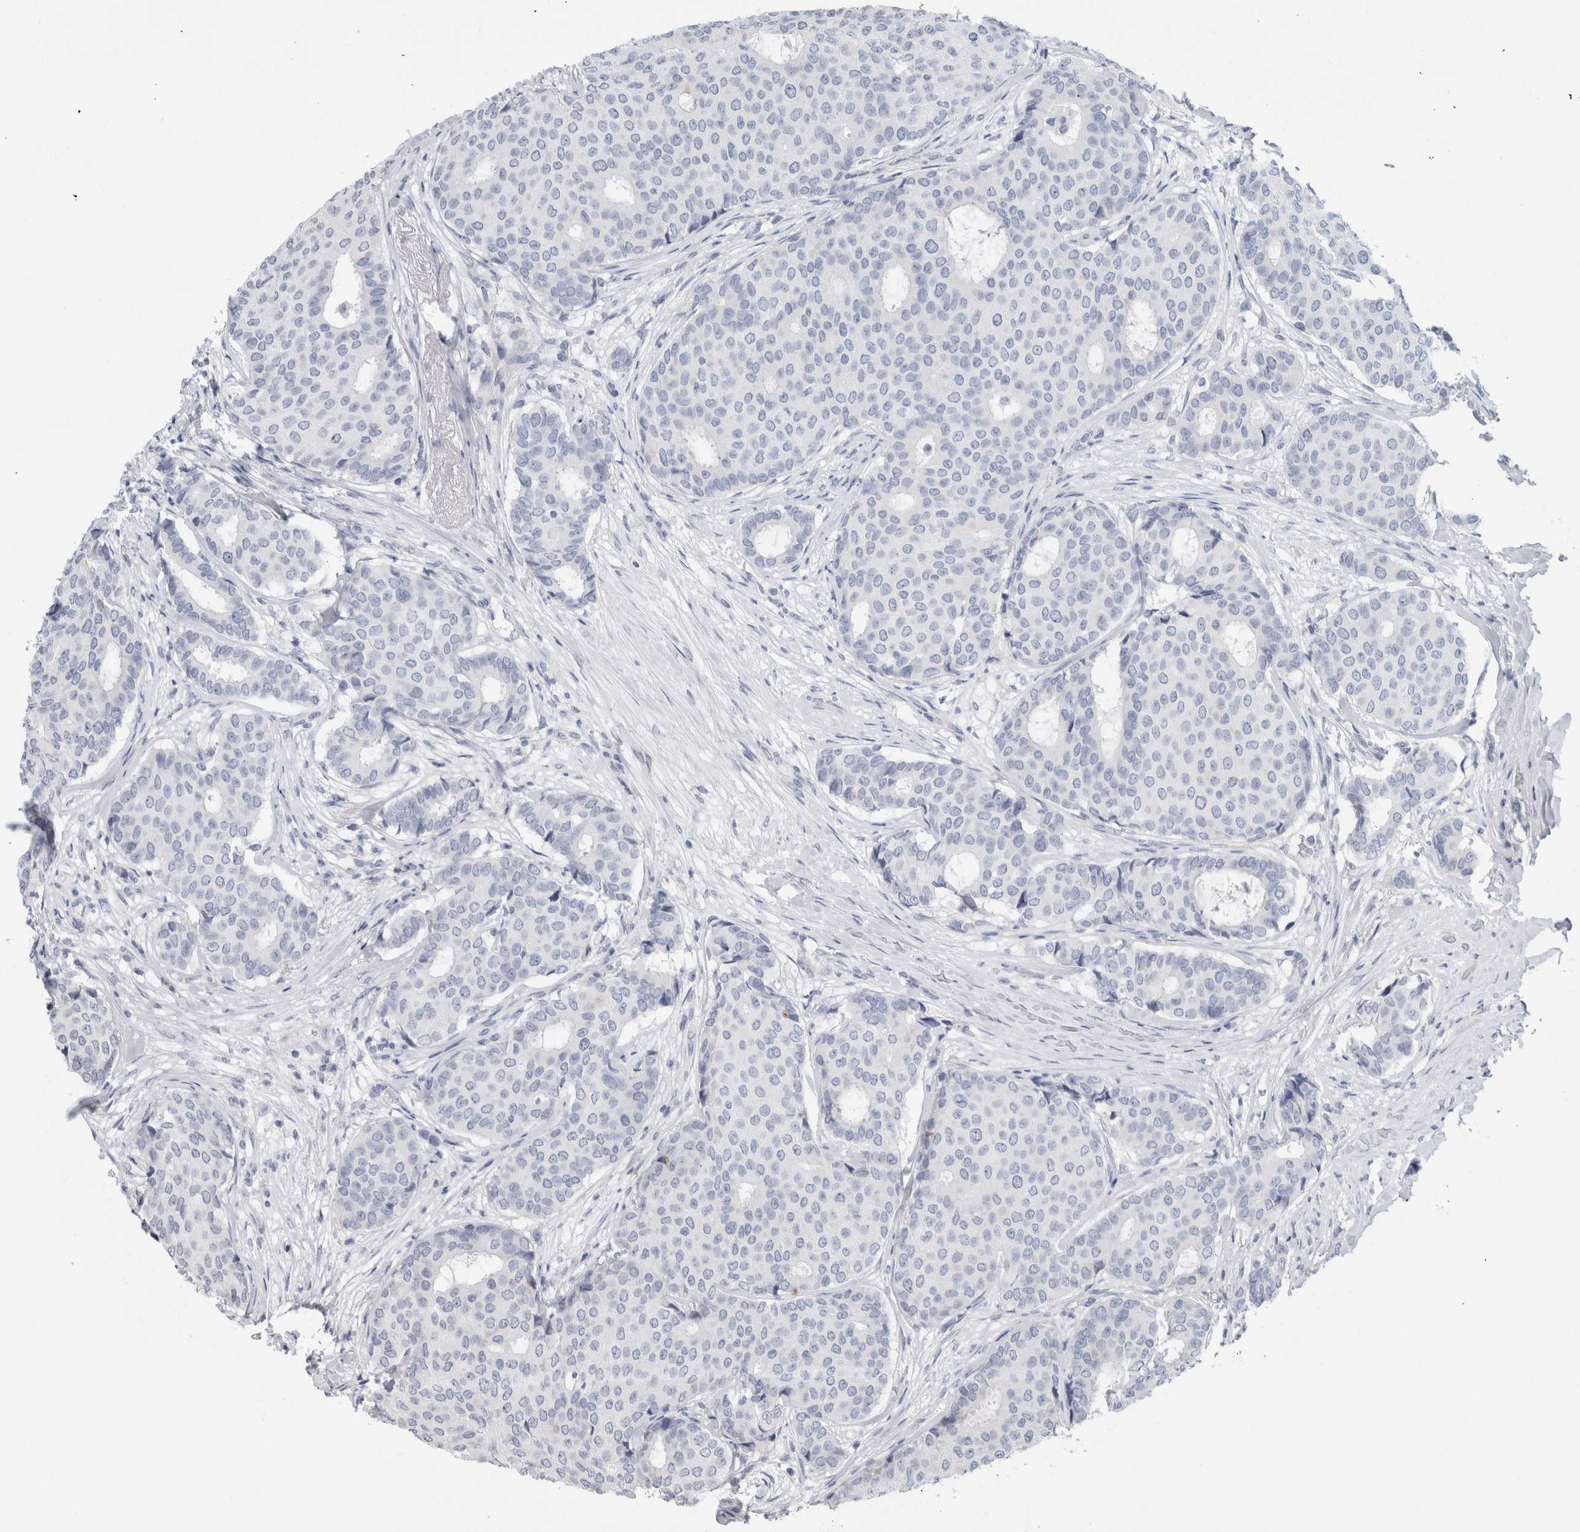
{"staining": {"intensity": "negative", "quantity": "none", "location": "none"}, "tissue": "breast cancer", "cell_type": "Tumor cells", "image_type": "cancer", "snomed": [{"axis": "morphology", "description": "Duct carcinoma"}, {"axis": "topography", "description": "Breast"}], "caption": "IHC of human breast cancer (invasive ductal carcinoma) shows no positivity in tumor cells. The staining is performed using DAB (3,3'-diaminobenzidine) brown chromogen with nuclei counter-stained in using hematoxylin.", "gene": "TARBP1", "patient": {"sex": "female", "age": 75}}